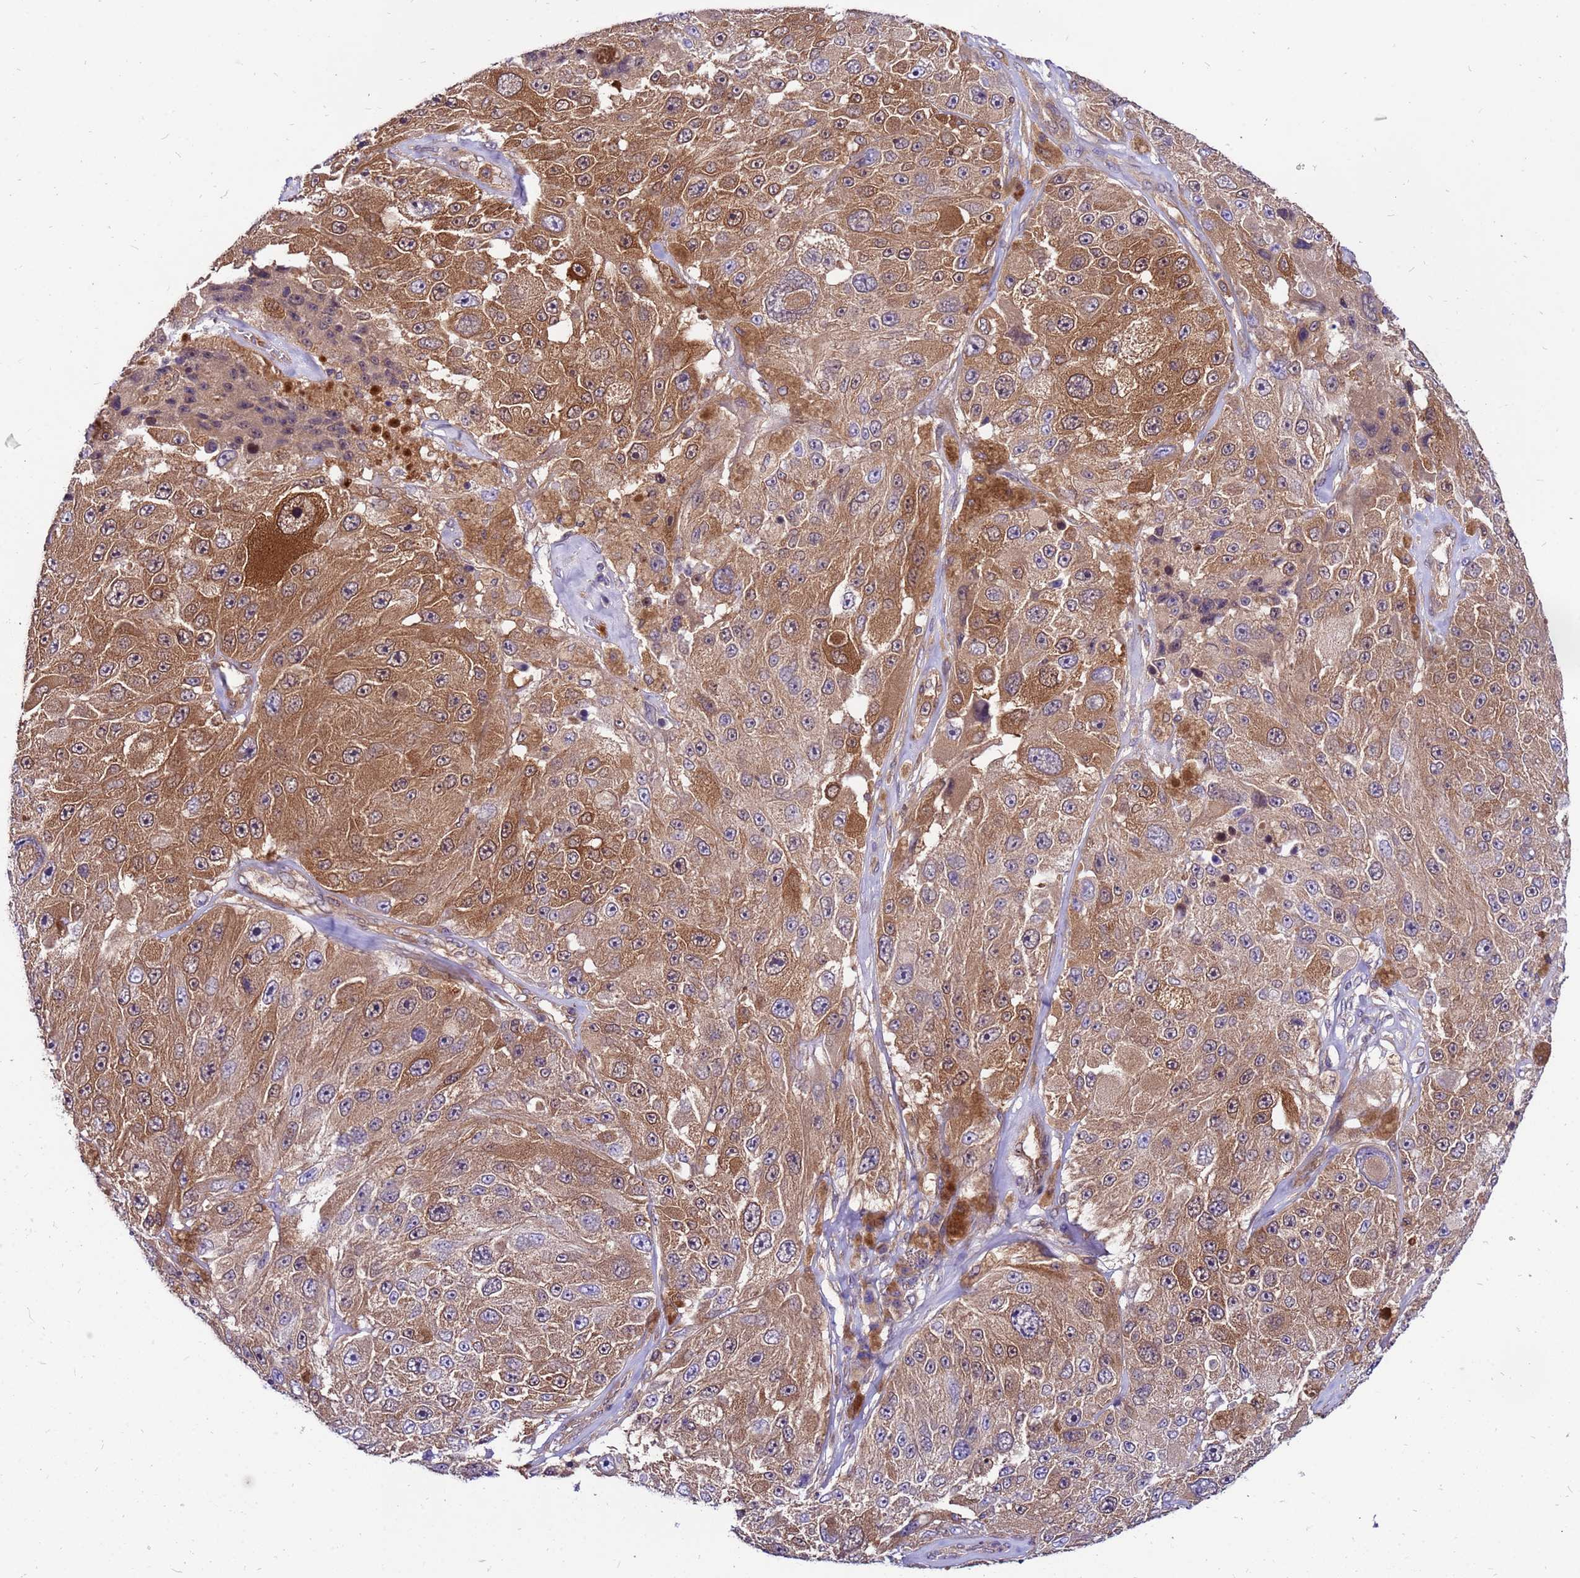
{"staining": {"intensity": "moderate", "quantity": ">75%", "location": "cytoplasmic/membranous,nuclear"}, "tissue": "melanoma", "cell_type": "Tumor cells", "image_type": "cancer", "snomed": [{"axis": "morphology", "description": "Malignant melanoma, Metastatic site"}, {"axis": "topography", "description": "Lymph node"}], "caption": "About >75% of tumor cells in human melanoma show moderate cytoplasmic/membranous and nuclear protein staining as visualized by brown immunohistochemical staining.", "gene": "GET3", "patient": {"sex": "male", "age": 62}}